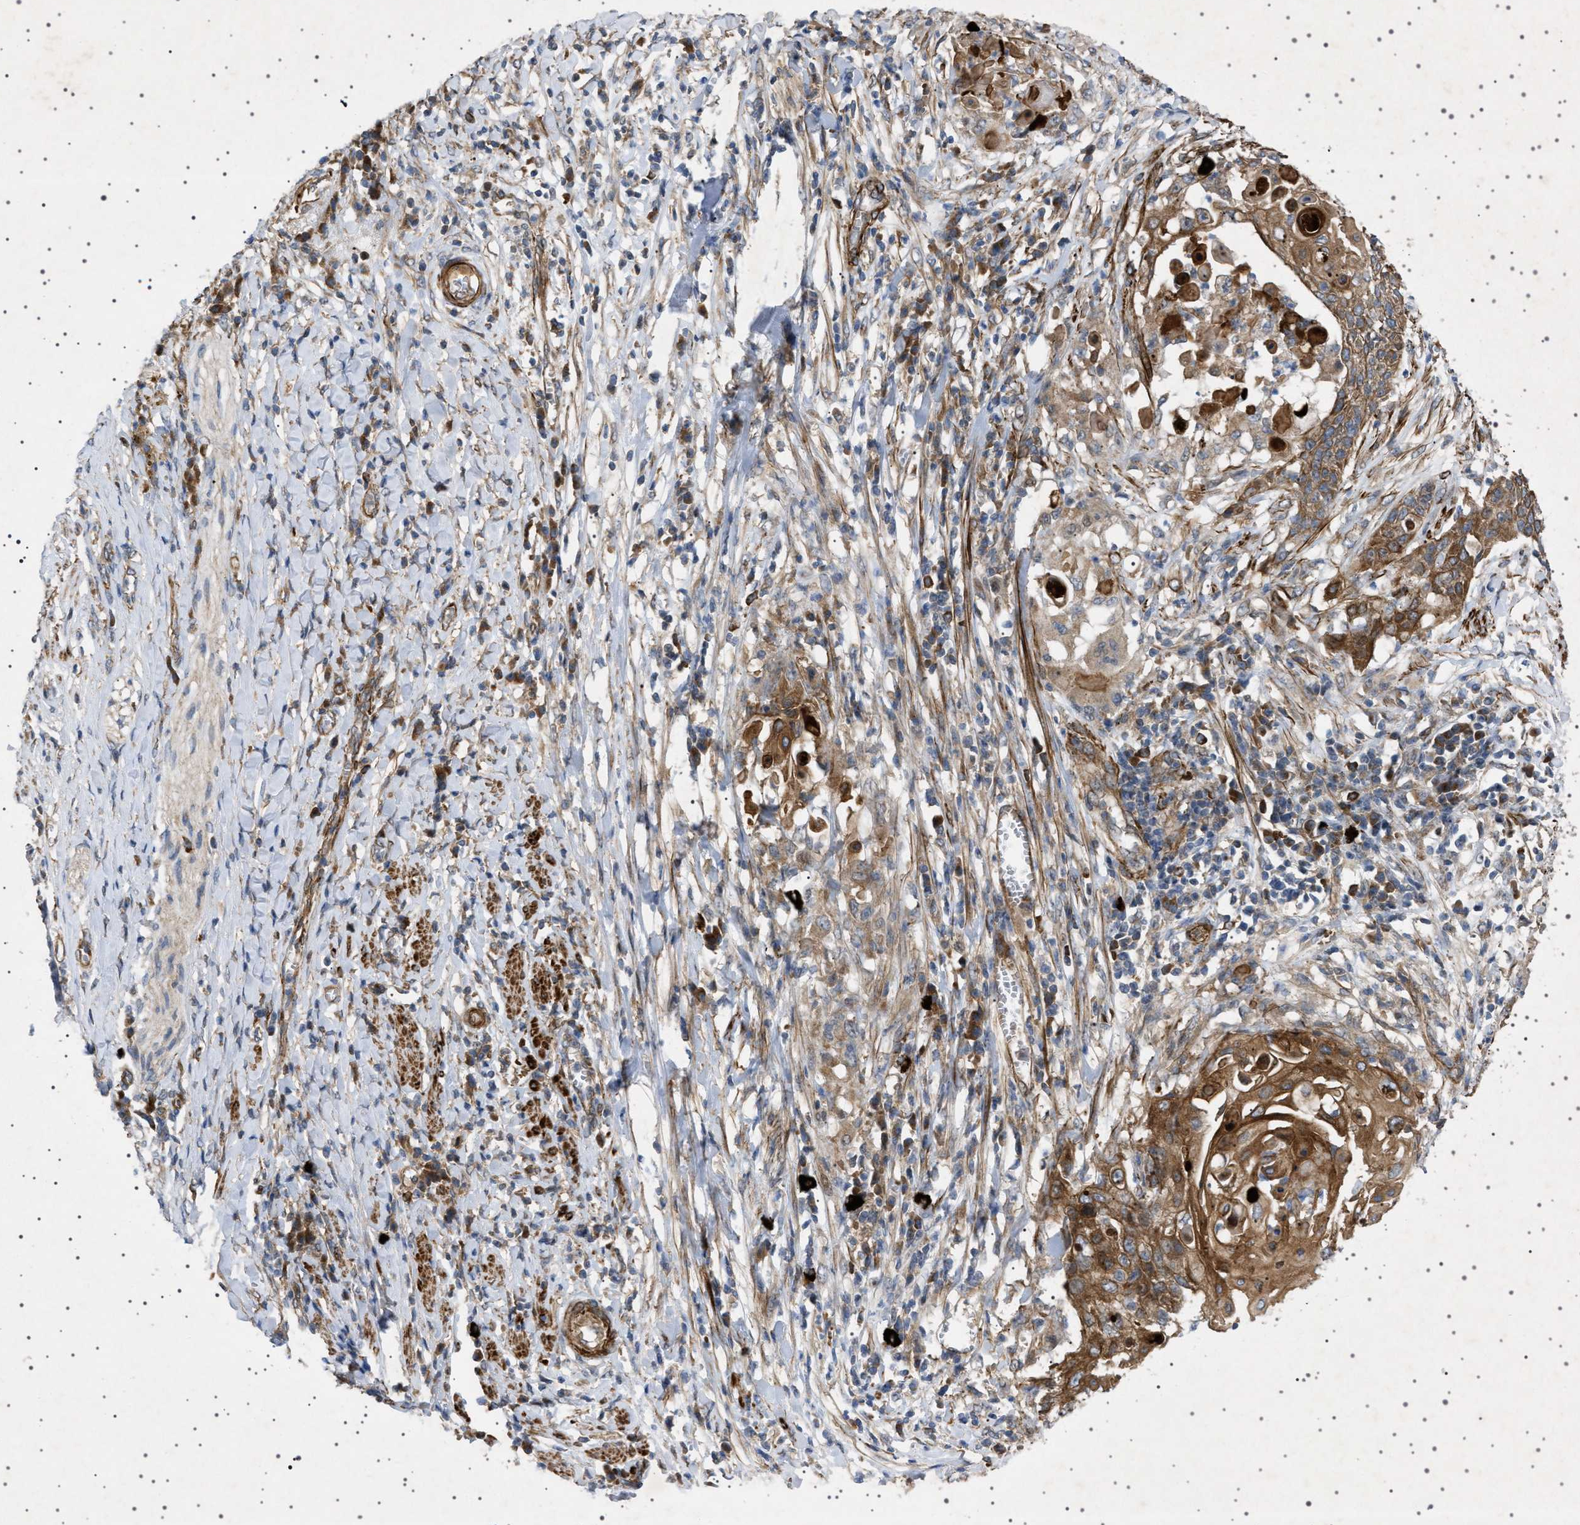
{"staining": {"intensity": "strong", "quantity": ">75%", "location": "cytoplasmic/membranous"}, "tissue": "cervical cancer", "cell_type": "Tumor cells", "image_type": "cancer", "snomed": [{"axis": "morphology", "description": "Squamous cell carcinoma, NOS"}, {"axis": "topography", "description": "Cervix"}], "caption": "This is a micrograph of immunohistochemistry (IHC) staining of cervical squamous cell carcinoma, which shows strong staining in the cytoplasmic/membranous of tumor cells.", "gene": "CCDC186", "patient": {"sex": "female", "age": 39}}